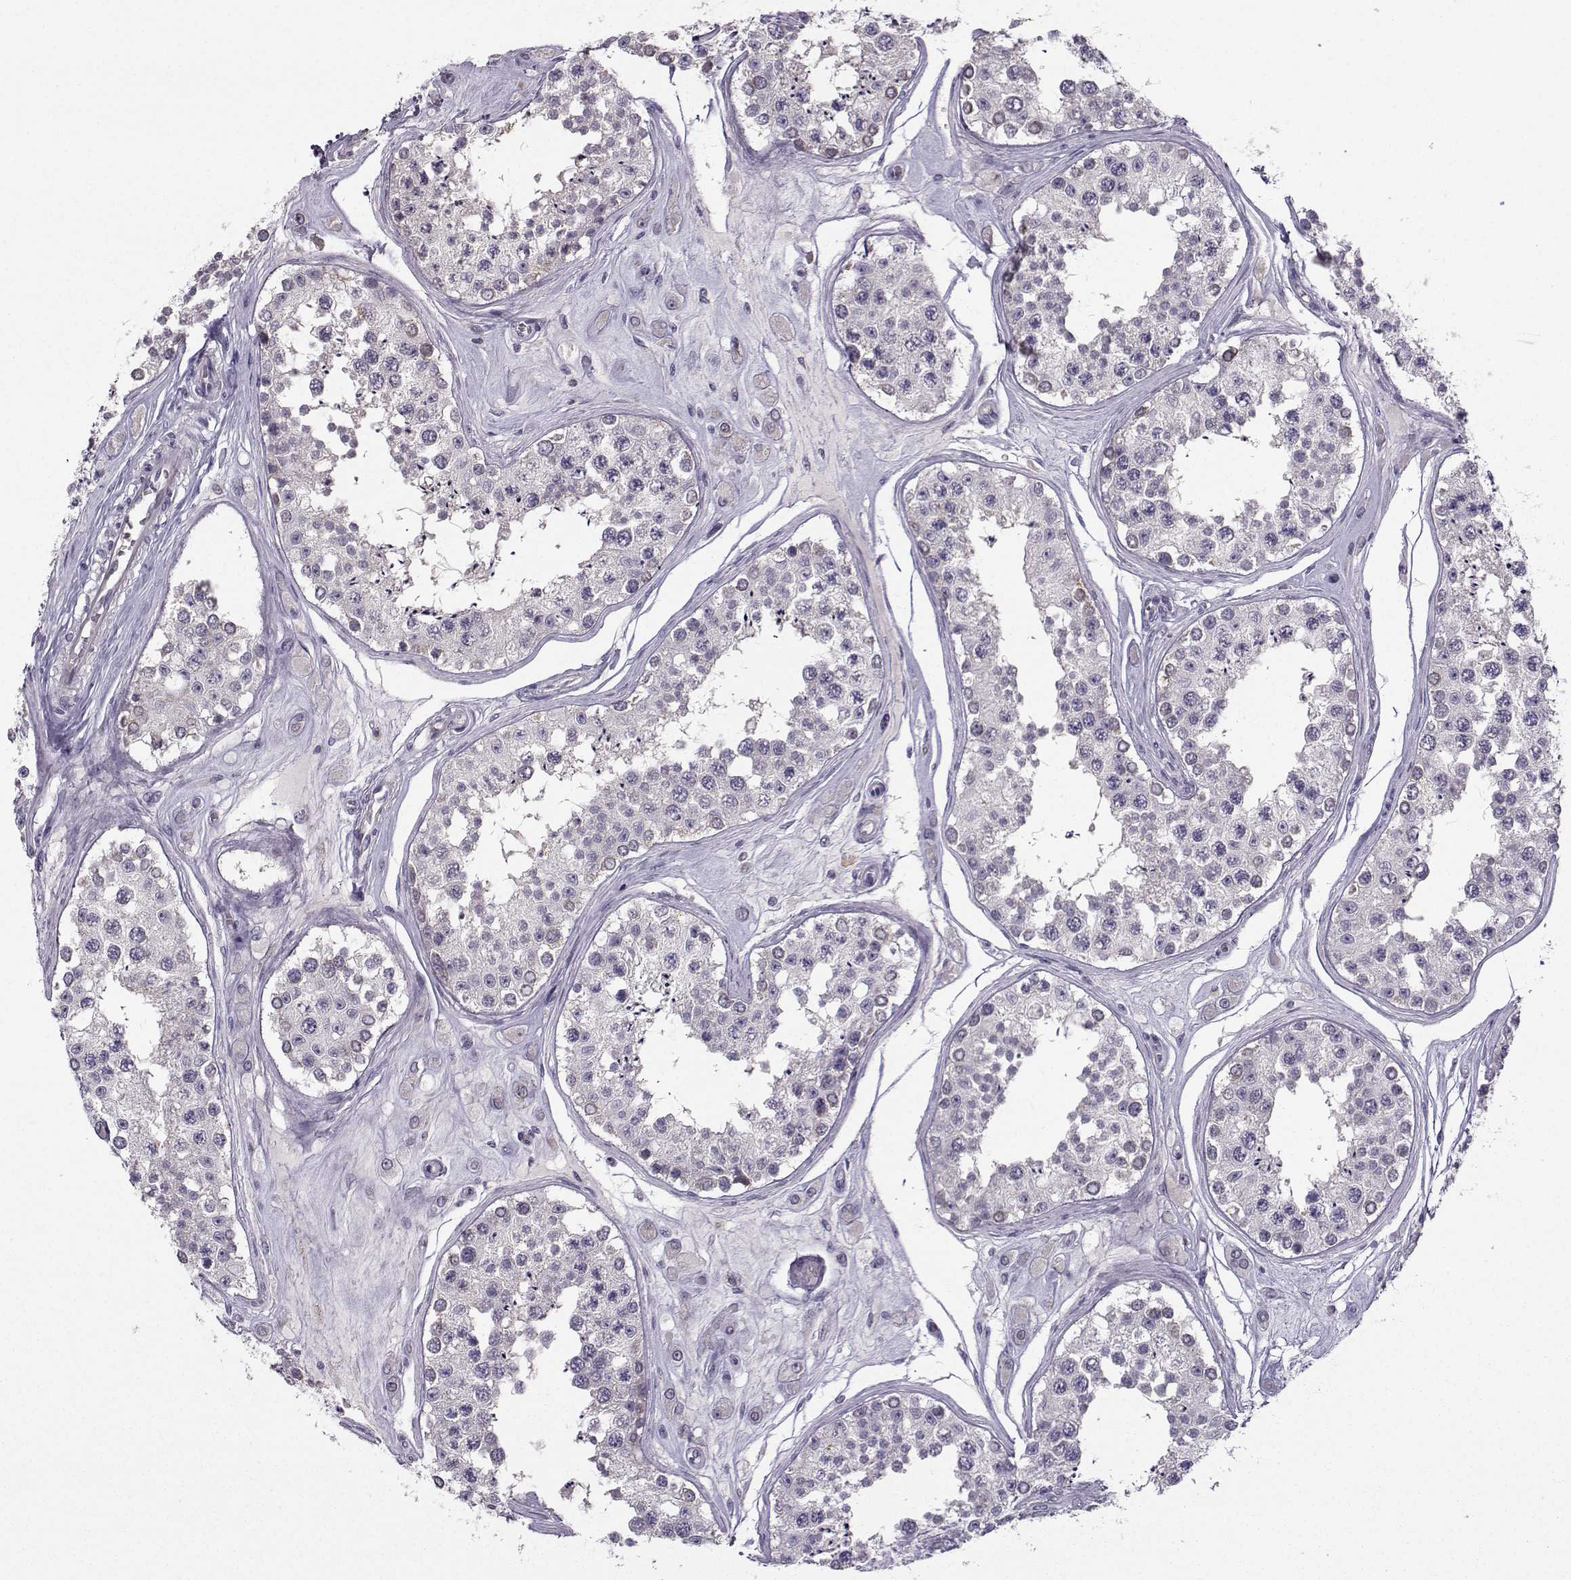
{"staining": {"intensity": "weak", "quantity": "<25%", "location": "cytoplasmic/membranous"}, "tissue": "testis", "cell_type": "Cells in seminiferous ducts", "image_type": "normal", "snomed": [{"axis": "morphology", "description": "Normal tissue, NOS"}, {"axis": "topography", "description": "Testis"}], "caption": "This is an IHC image of benign testis. There is no expression in cells in seminiferous ducts.", "gene": "FCAMR", "patient": {"sex": "male", "age": 25}}